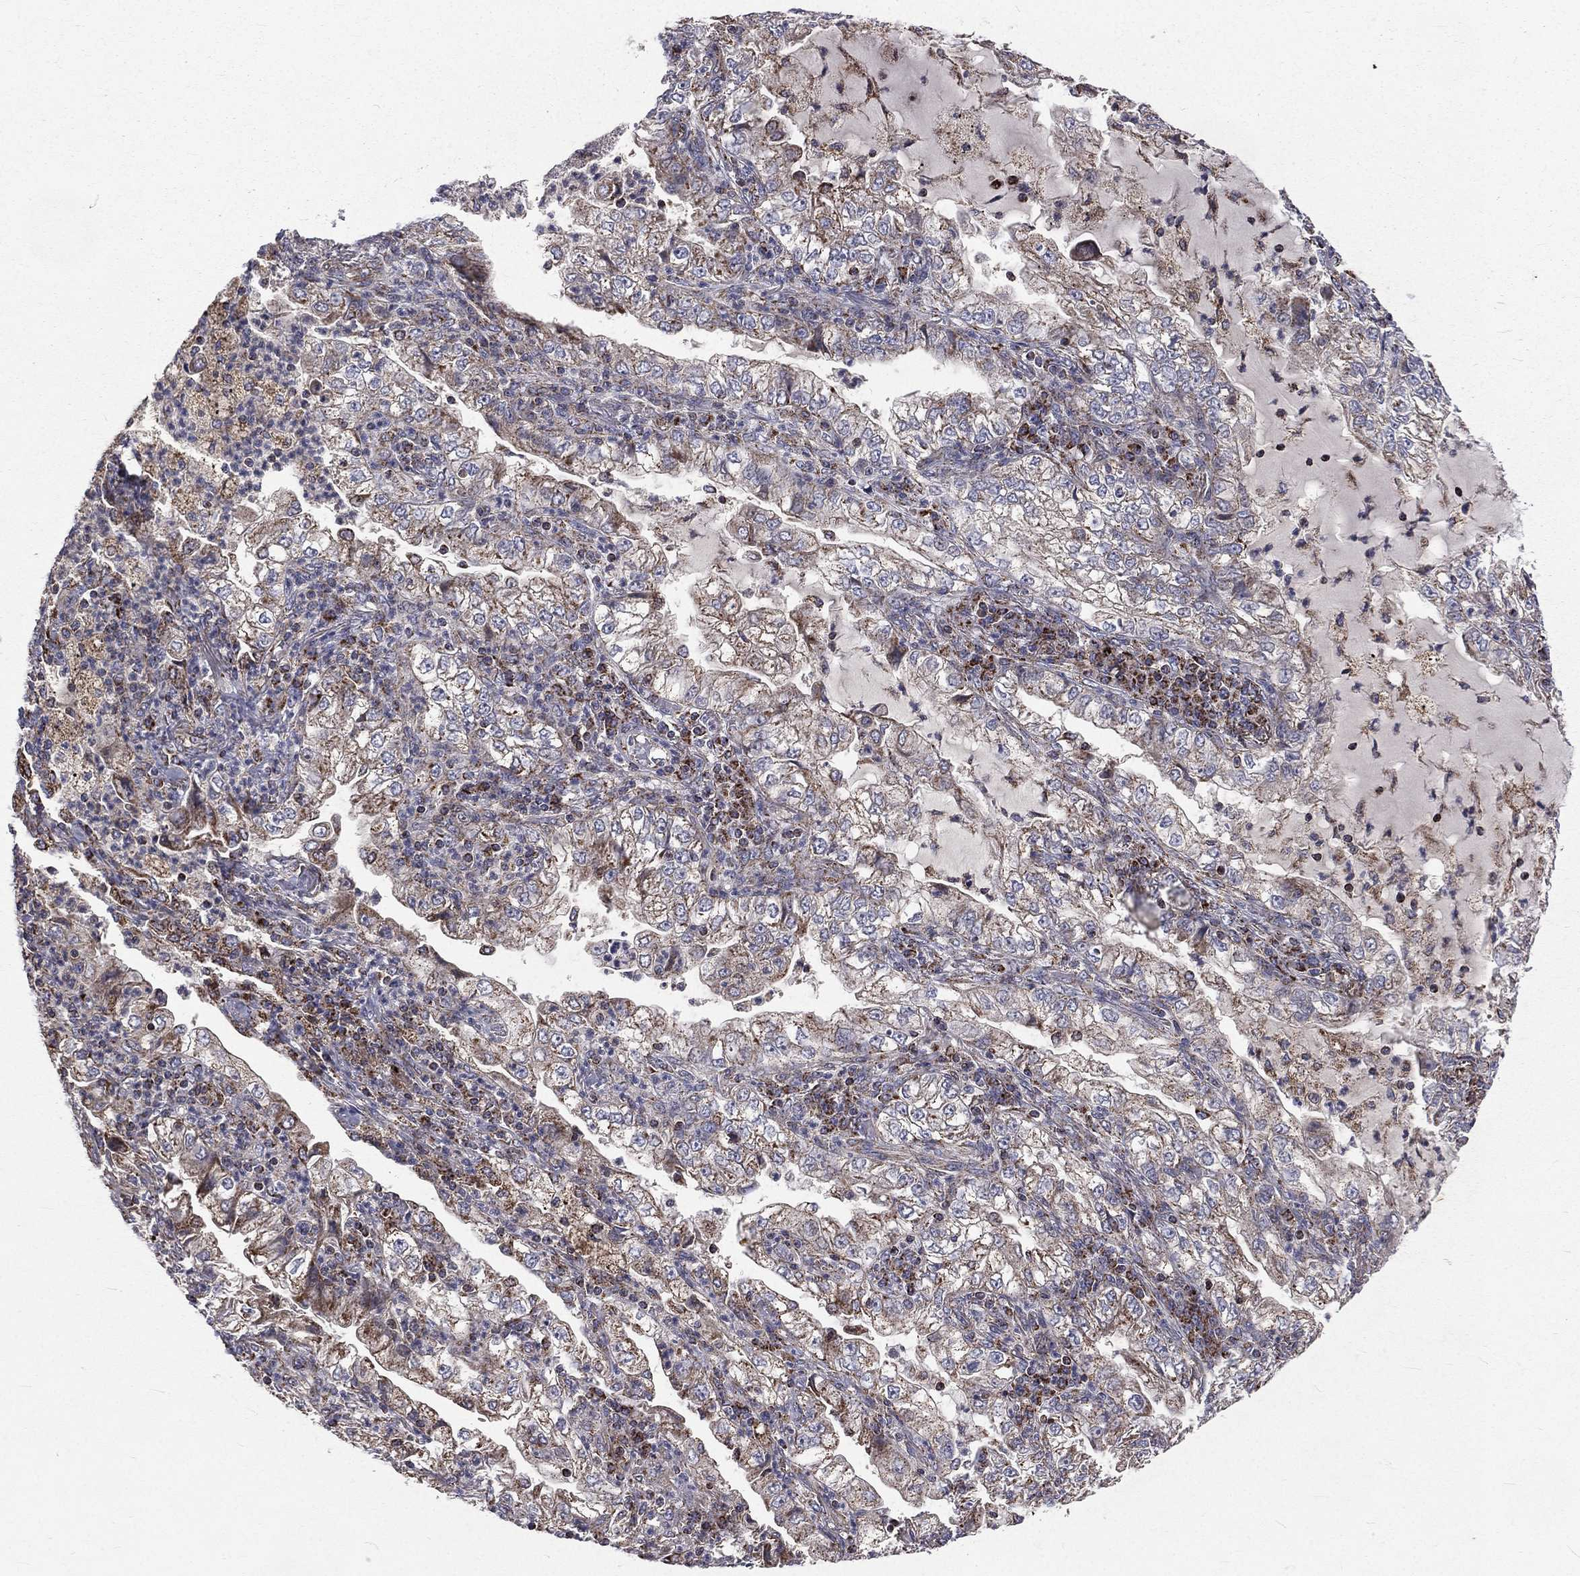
{"staining": {"intensity": "weak", "quantity": "<25%", "location": "cytoplasmic/membranous"}, "tissue": "lung cancer", "cell_type": "Tumor cells", "image_type": "cancer", "snomed": [{"axis": "morphology", "description": "Adenocarcinoma, NOS"}, {"axis": "topography", "description": "Lung"}], "caption": "This is an immunohistochemistry image of human lung adenocarcinoma. There is no positivity in tumor cells.", "gene": "GPD1", "patient": {"sex": "female", "age": 73}}